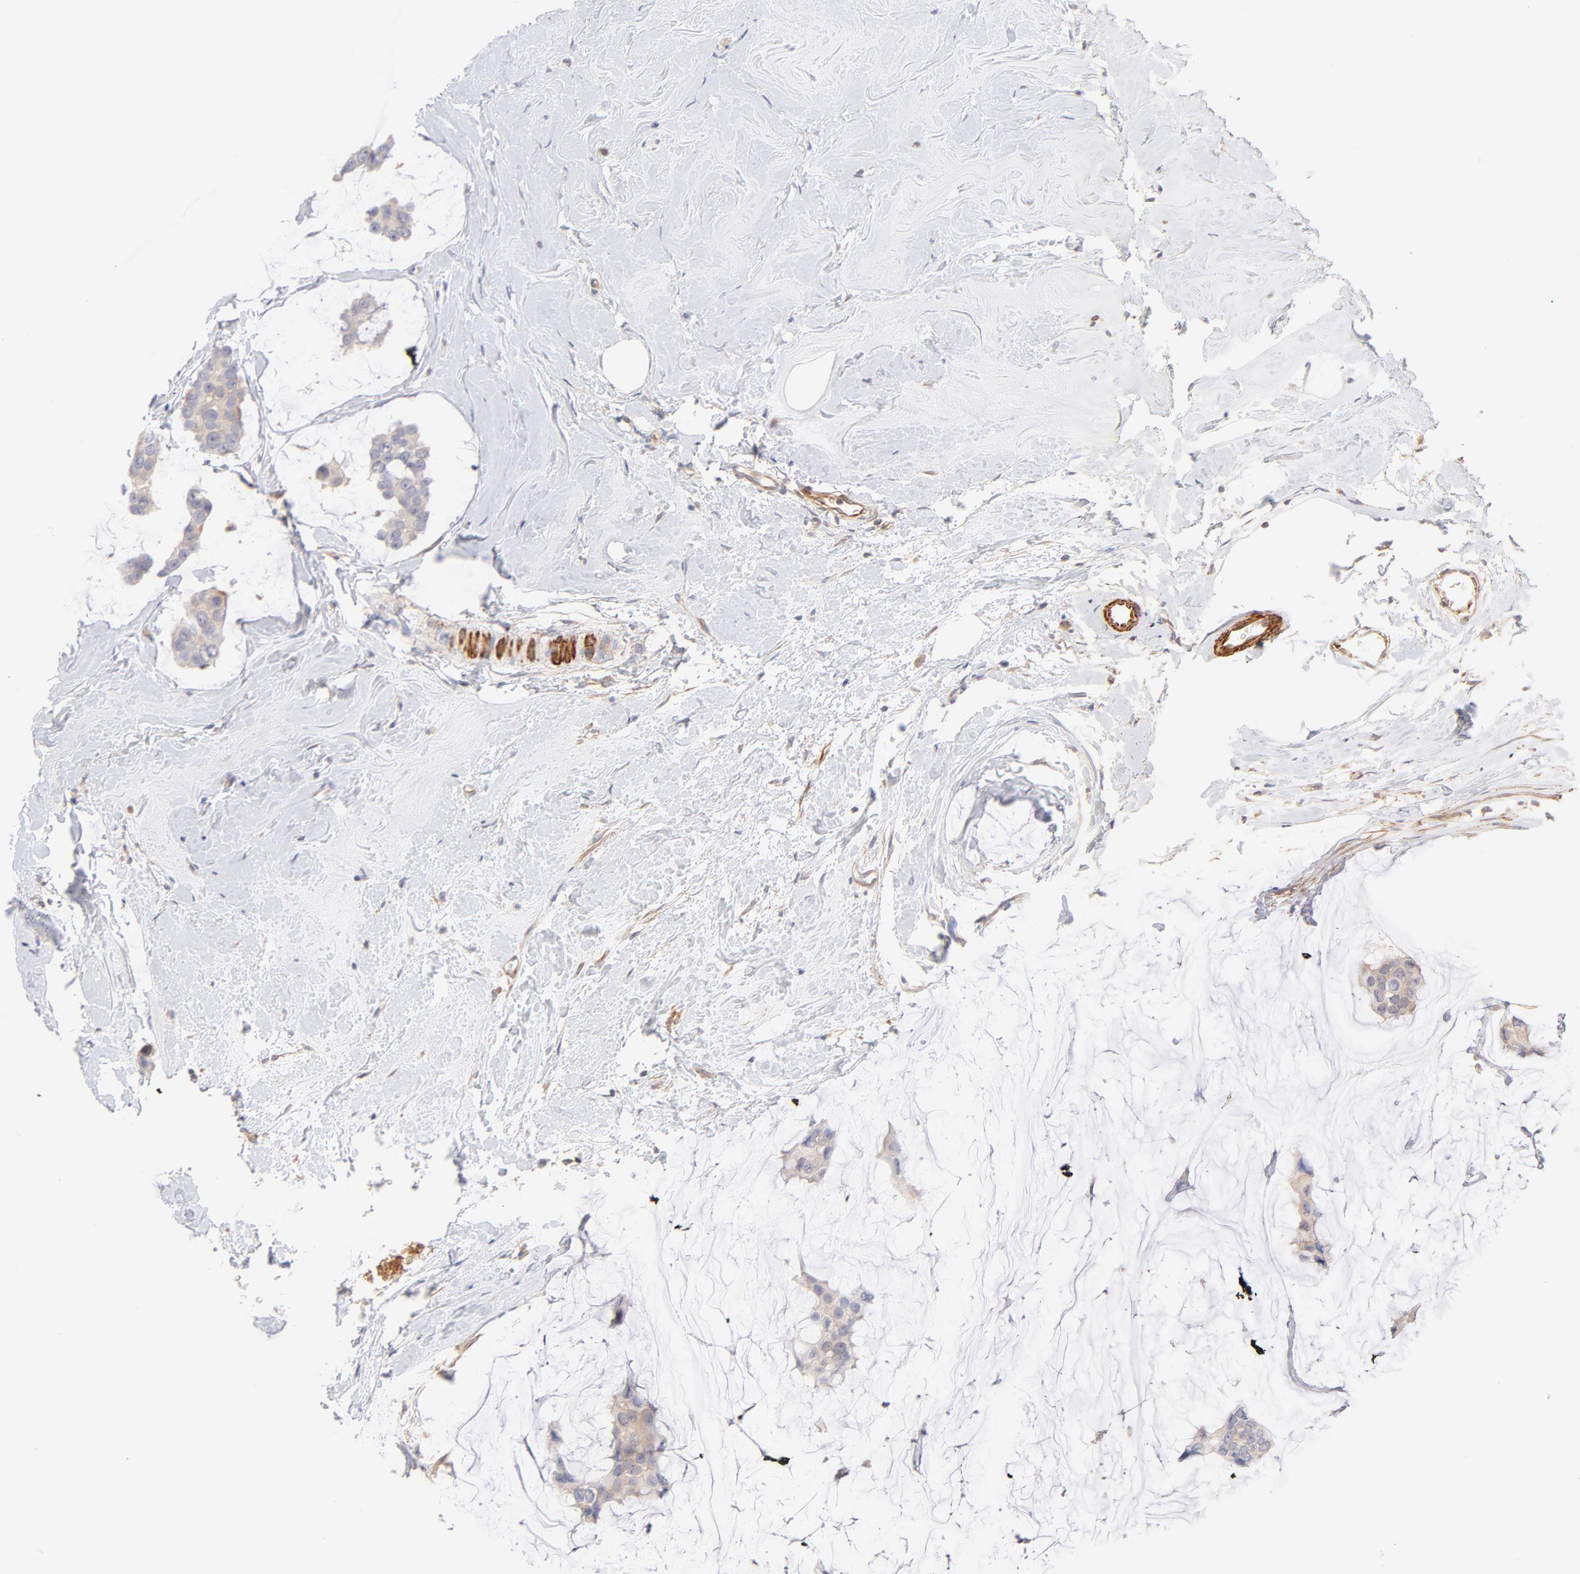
{"staining": {"intensity": "weak", "quantity": ">75%", "location": "cytoplasmic/membranous"}, "tissue": "breast cancer", "cell_type": "Tumor cells", "image_type": "cancer", "snomed": [{"axis": "morphology", "description": "Normal tissue, NOS"}, {"axis": "morphology", "description": "Duct carcinoma"}, {"axis": "topography", "description": "Breast"}], "caption": "Tumor cells exhibit weak cytoplasmic/membranous expression in about >75% of cells in breast cancer.", "gene": "LDLRAP1", "patient": {"sex": "female", "age": 50}}